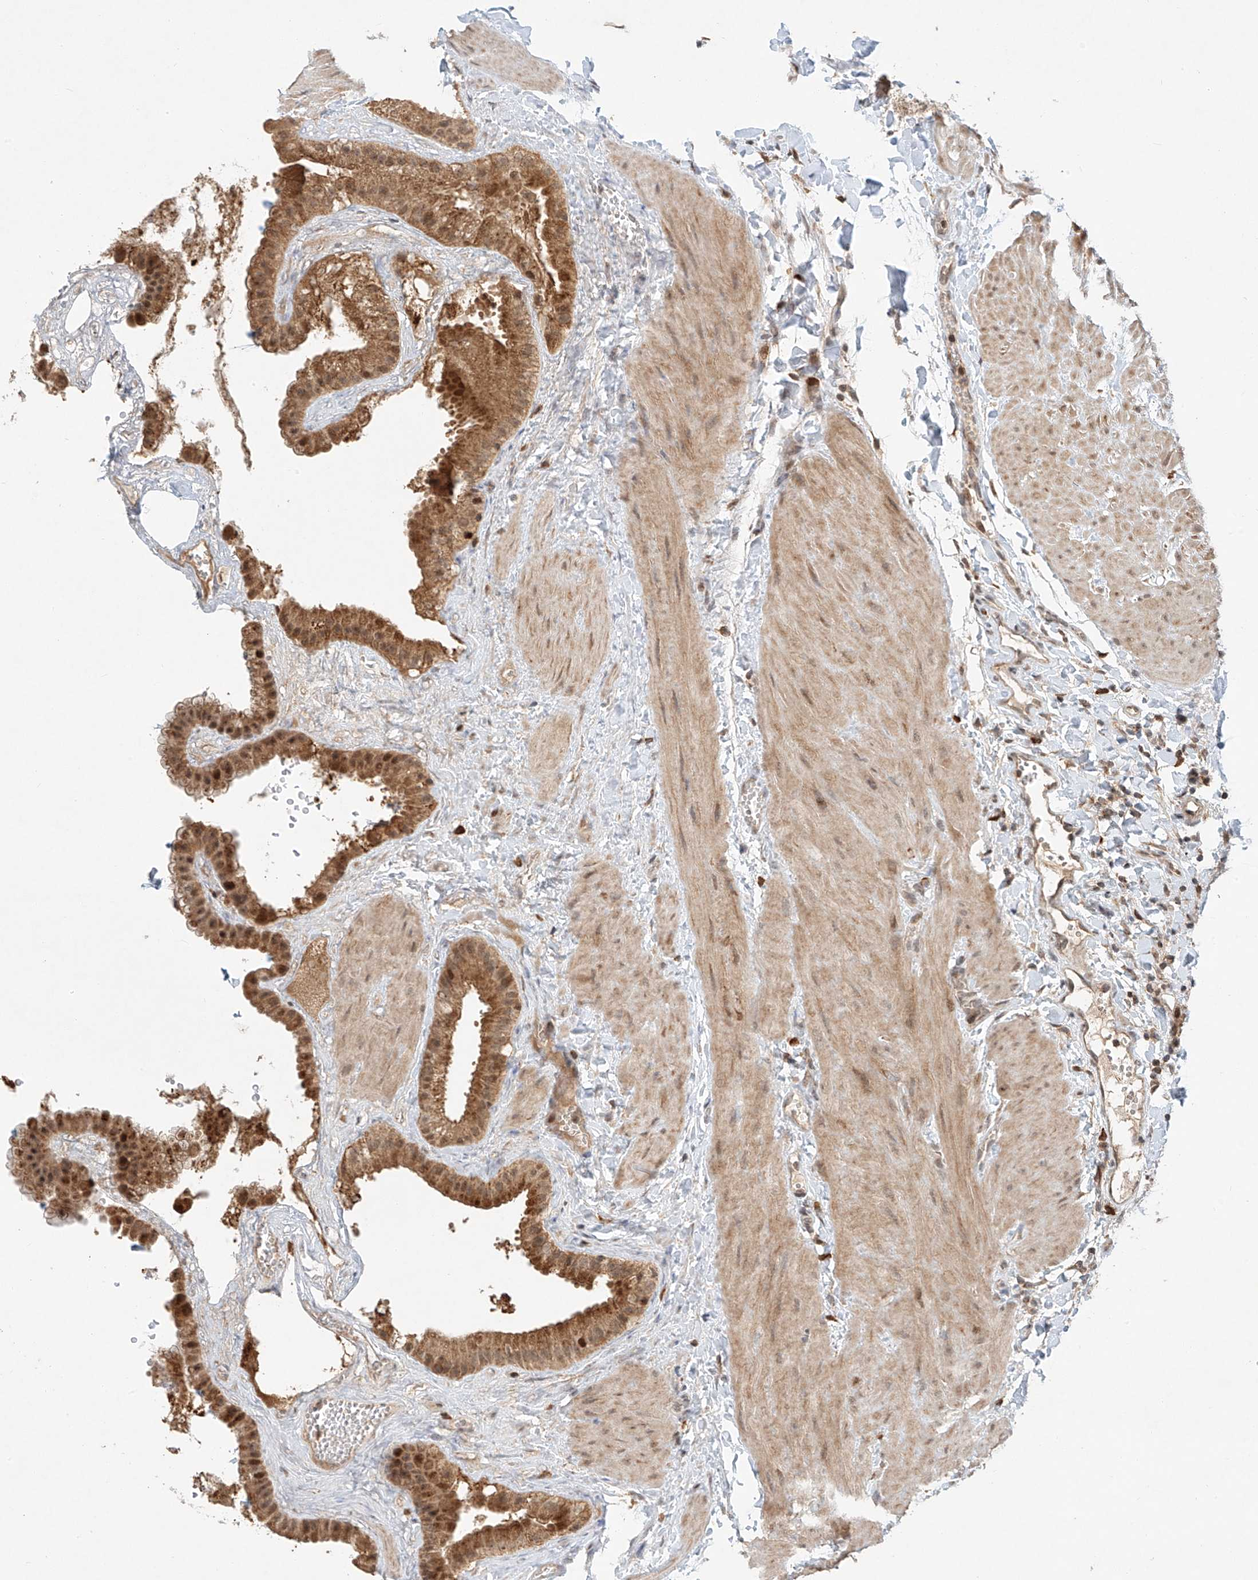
{"staining": {"intensity": "moderate", "quantity": ">75%", "location": "cytoplasmic/membranous"}, "tissue": "gallbladder", "cell_type": "Glandular cells", "image_type": "normal", "snomed": [{"axis": "morphology", "description": "Normal tissue, NOS"}, {"axis": "topography", "description": "Gallbladder"}], "caption": "Benign gallbladder reveals moderate cytoplasmic/membranous expression in approximately >75% of glandular cells.", "gene": "SYTL3", "patient": {"sex": "male", "age": 55}}